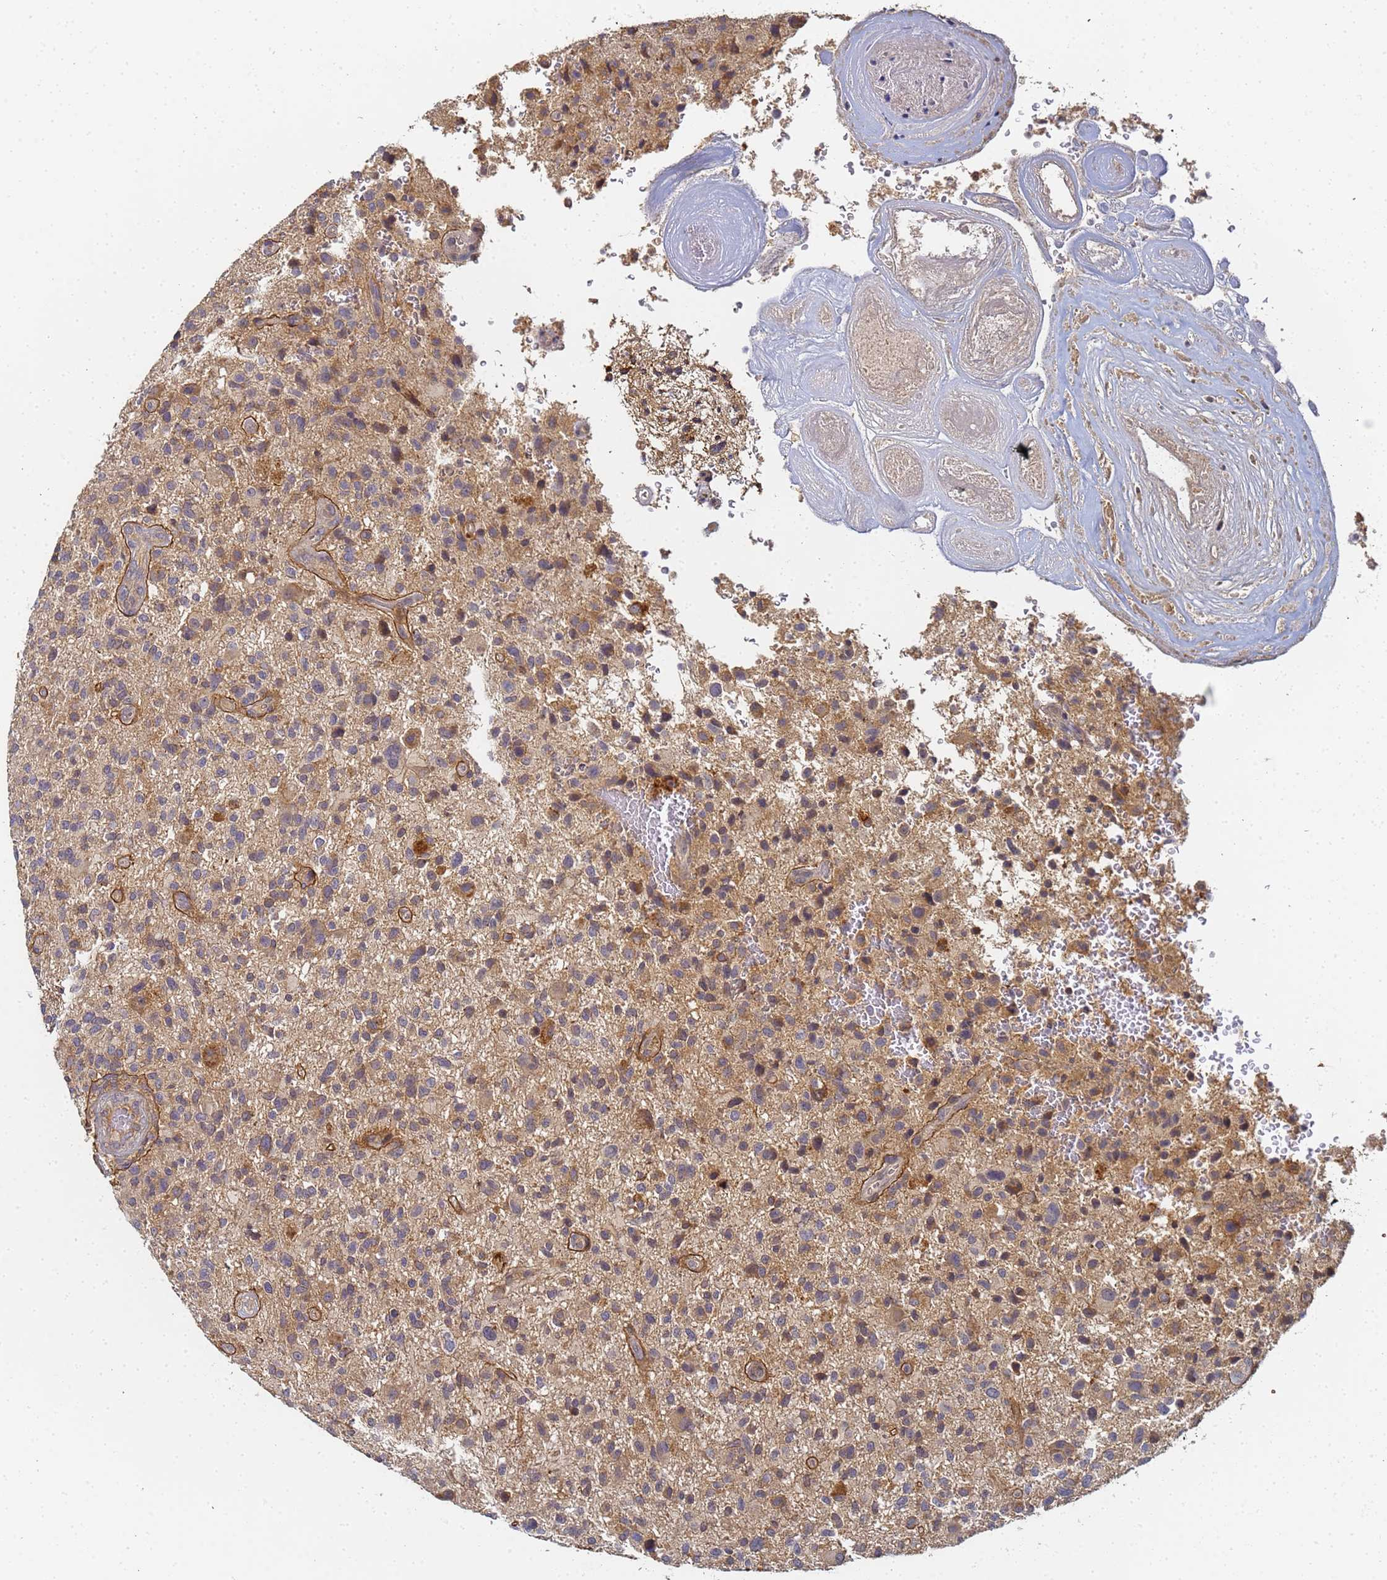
{"staining": {"intensity": "negative", "quantity": "none", "location": "none"}, "tissue": "glioma", "cell_type": "Tumor cells", "image_type": "cancer", "snomed": [{"axis": "morphology", "description": "Glioma, malignant, High grade"}, {"axis": "topography", "description": "Brain"}], "caption": "Photomicrograph shows no significant protein expression in tumor cells of malignant glioma (high-grade).", "gene": "LRRC69", "patient": {"sex": "male", "age": 47}}